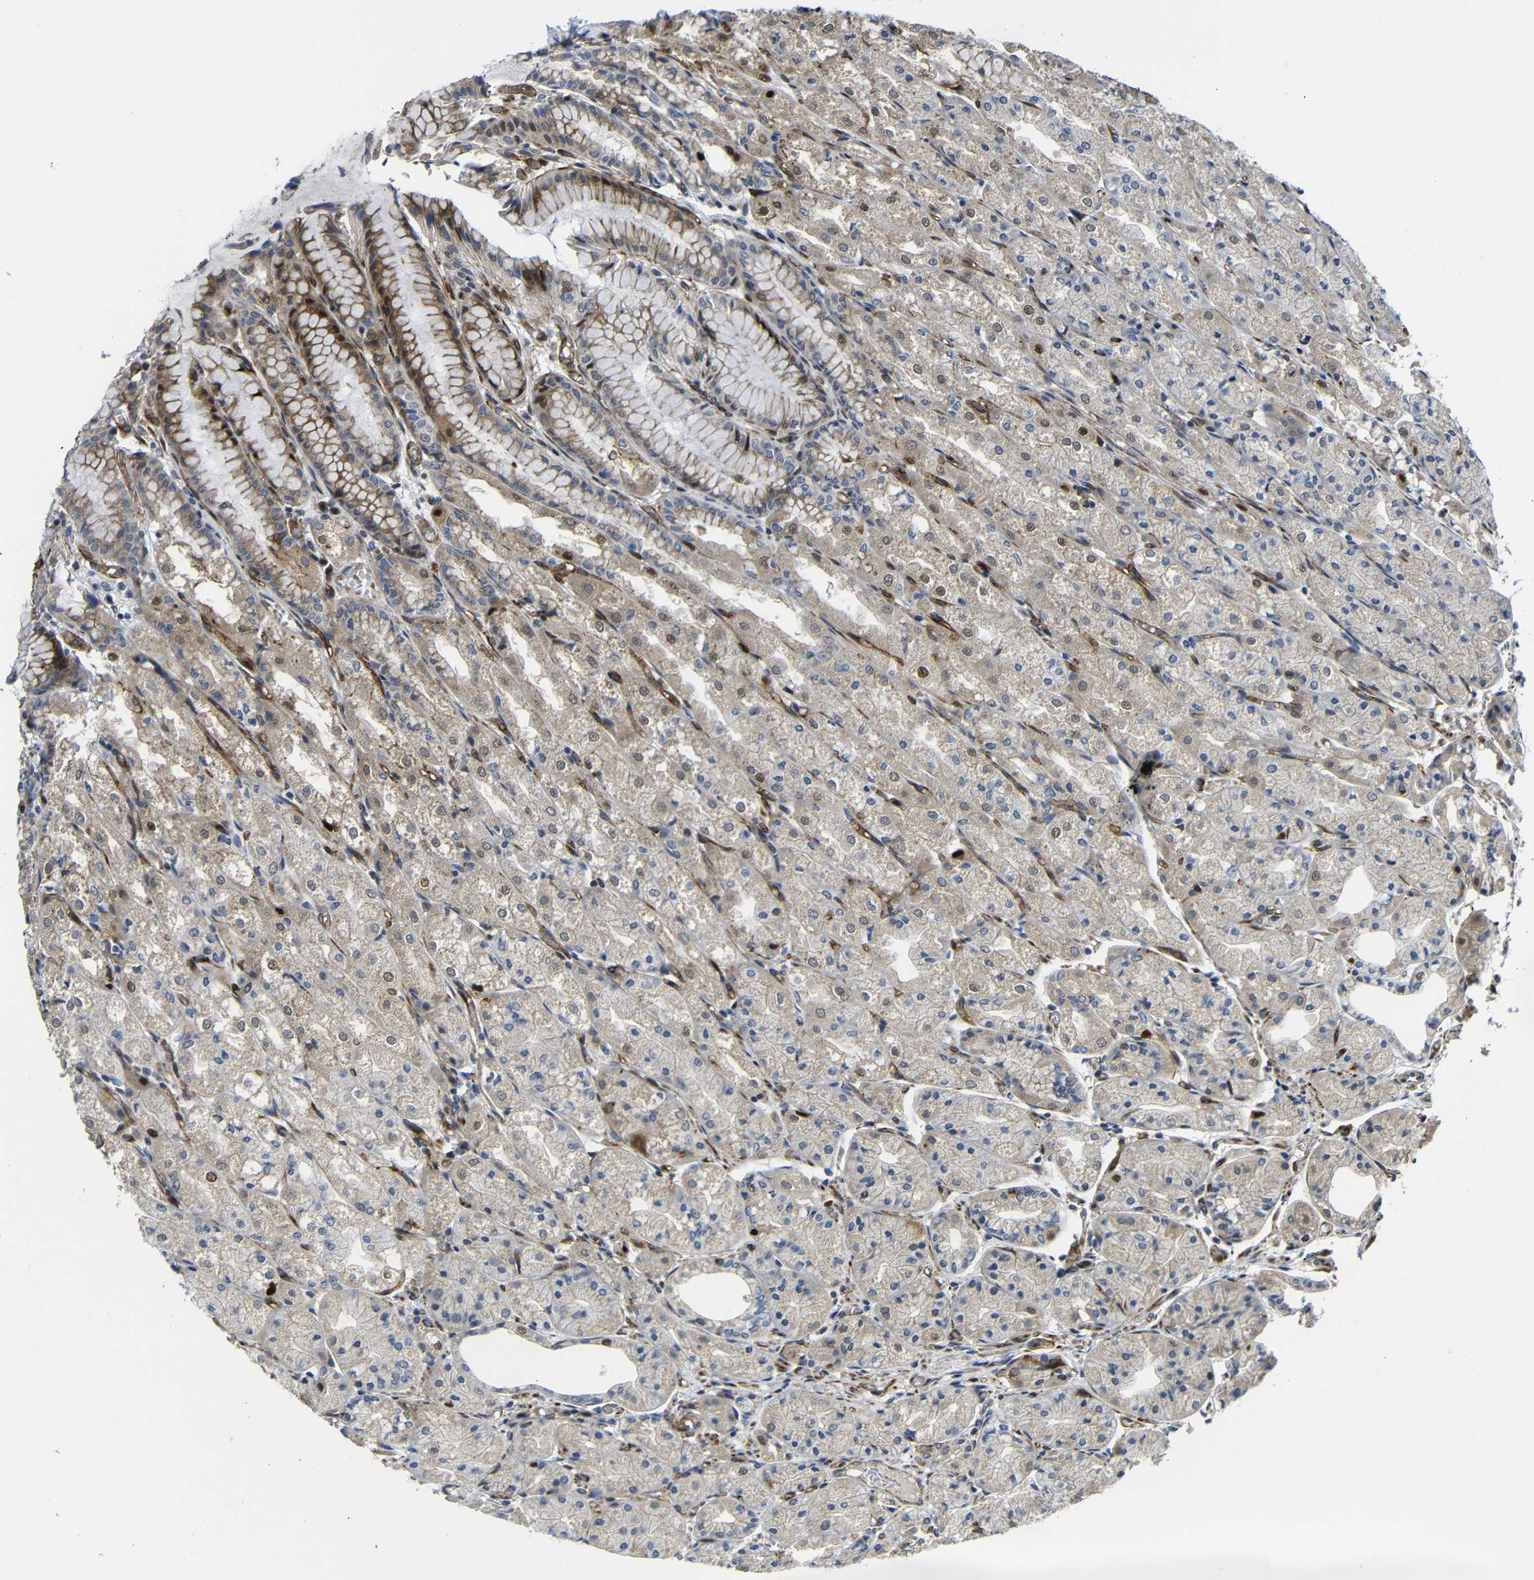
{"staining": {"intensity": "strong", "quantity": "25%-75%", "location": "cytoplasmic/membranous"}, "tissue": "stomach", "cell_type": "Glandular cells", "image_type": "normal", "snomed": [{"axis": "morphology", "description": "Normal tissue, NOS"}, {"axis": "topography", "description": "Stomach, upper"}], "caption": "Protein staining displays strong cytoplasmic/membranous staining in approximately 25%-75% of glandular cells in benign stomach. (brown staining indicates protein expression, while blue staining denotes nuclei).", "gene": "PARP14", "patient": {"sex": "male", "age": 72}}